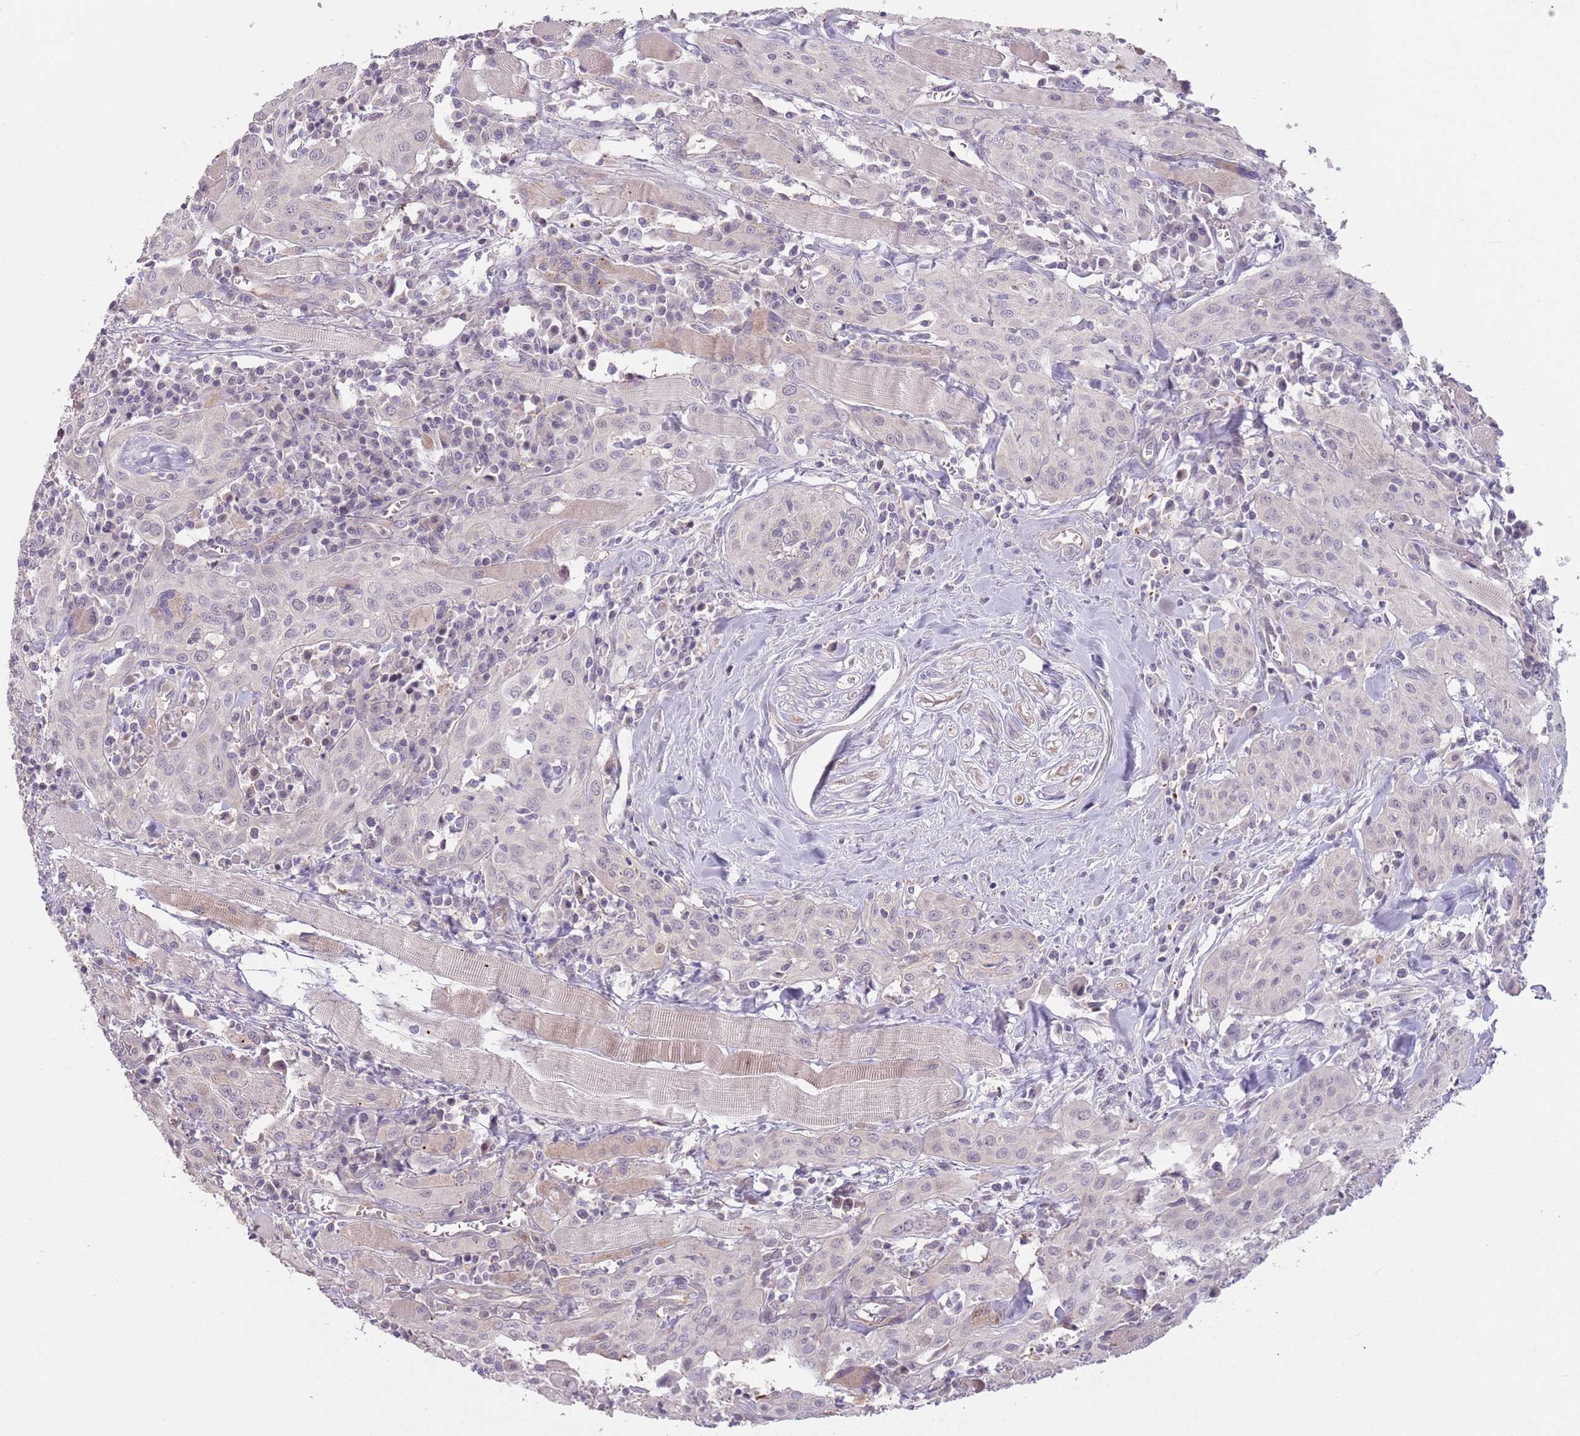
{"staining": {"intensity": "negative", "quantity": "none", "location": "none"}, "tissue": "head and neck cancer", "cell_type": "Tumor cells", "image_type": "cancer", "snomed": [{"axis": "morphology", "description": "Squamous cell carcinoma, NOS"}, {"axis": "topography", "description": "Oral tissue"}, {"axis": "topography", "description": "Head-Neck"}], "caption": "Immunohistochemistry (IHC) image of head and neck squamous cell carcinoma stained for a protein (brown), which demonstrates no expression in tumor cells. Nuclei are stained in blue.", "gene": "LDHD", "patient": {"sex": "female", "age": 70}}